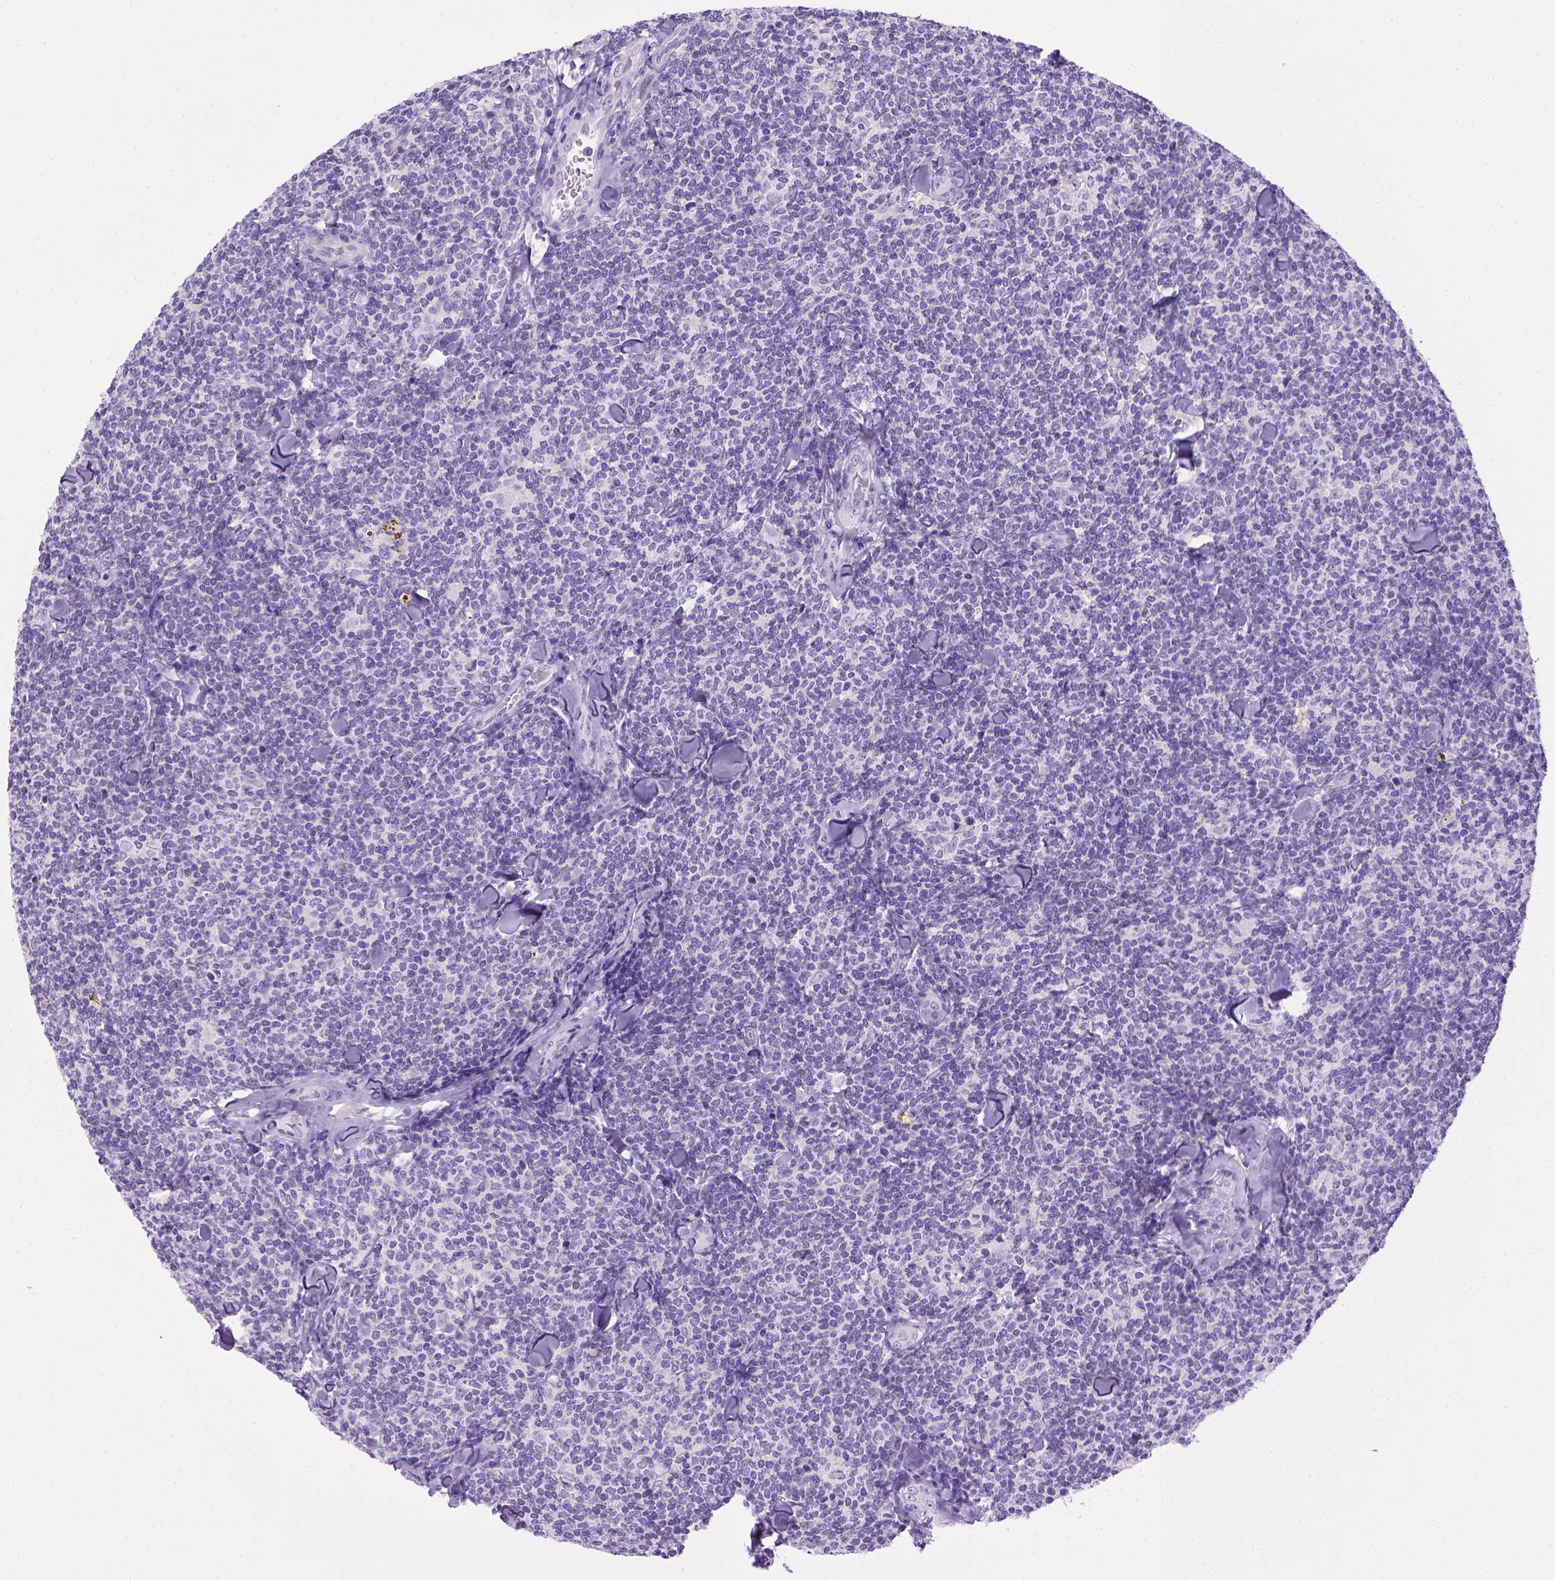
{"staining": {"intensity": "negative", "quantity": "none", "location": "none"}, "tissue": "lymphoma", "cell_type": "Tumor cells", "image_type": "cancer", "snomed": [{"axis": "morphology", "description": "Malignant lymphoma, non-Hodgkin's type, Low grade"}, {"axis": "topography", "description": "Lymph node"}], "caption": "Immunohistochemistry histopathology image of malignant lymphoma, non-Hodgkin's type (low-grade) stained for a protein (brown), which reveals no staining in tumor cells.", "gene": "BAAT", "patient": {"sex": "female", "age": 56}}